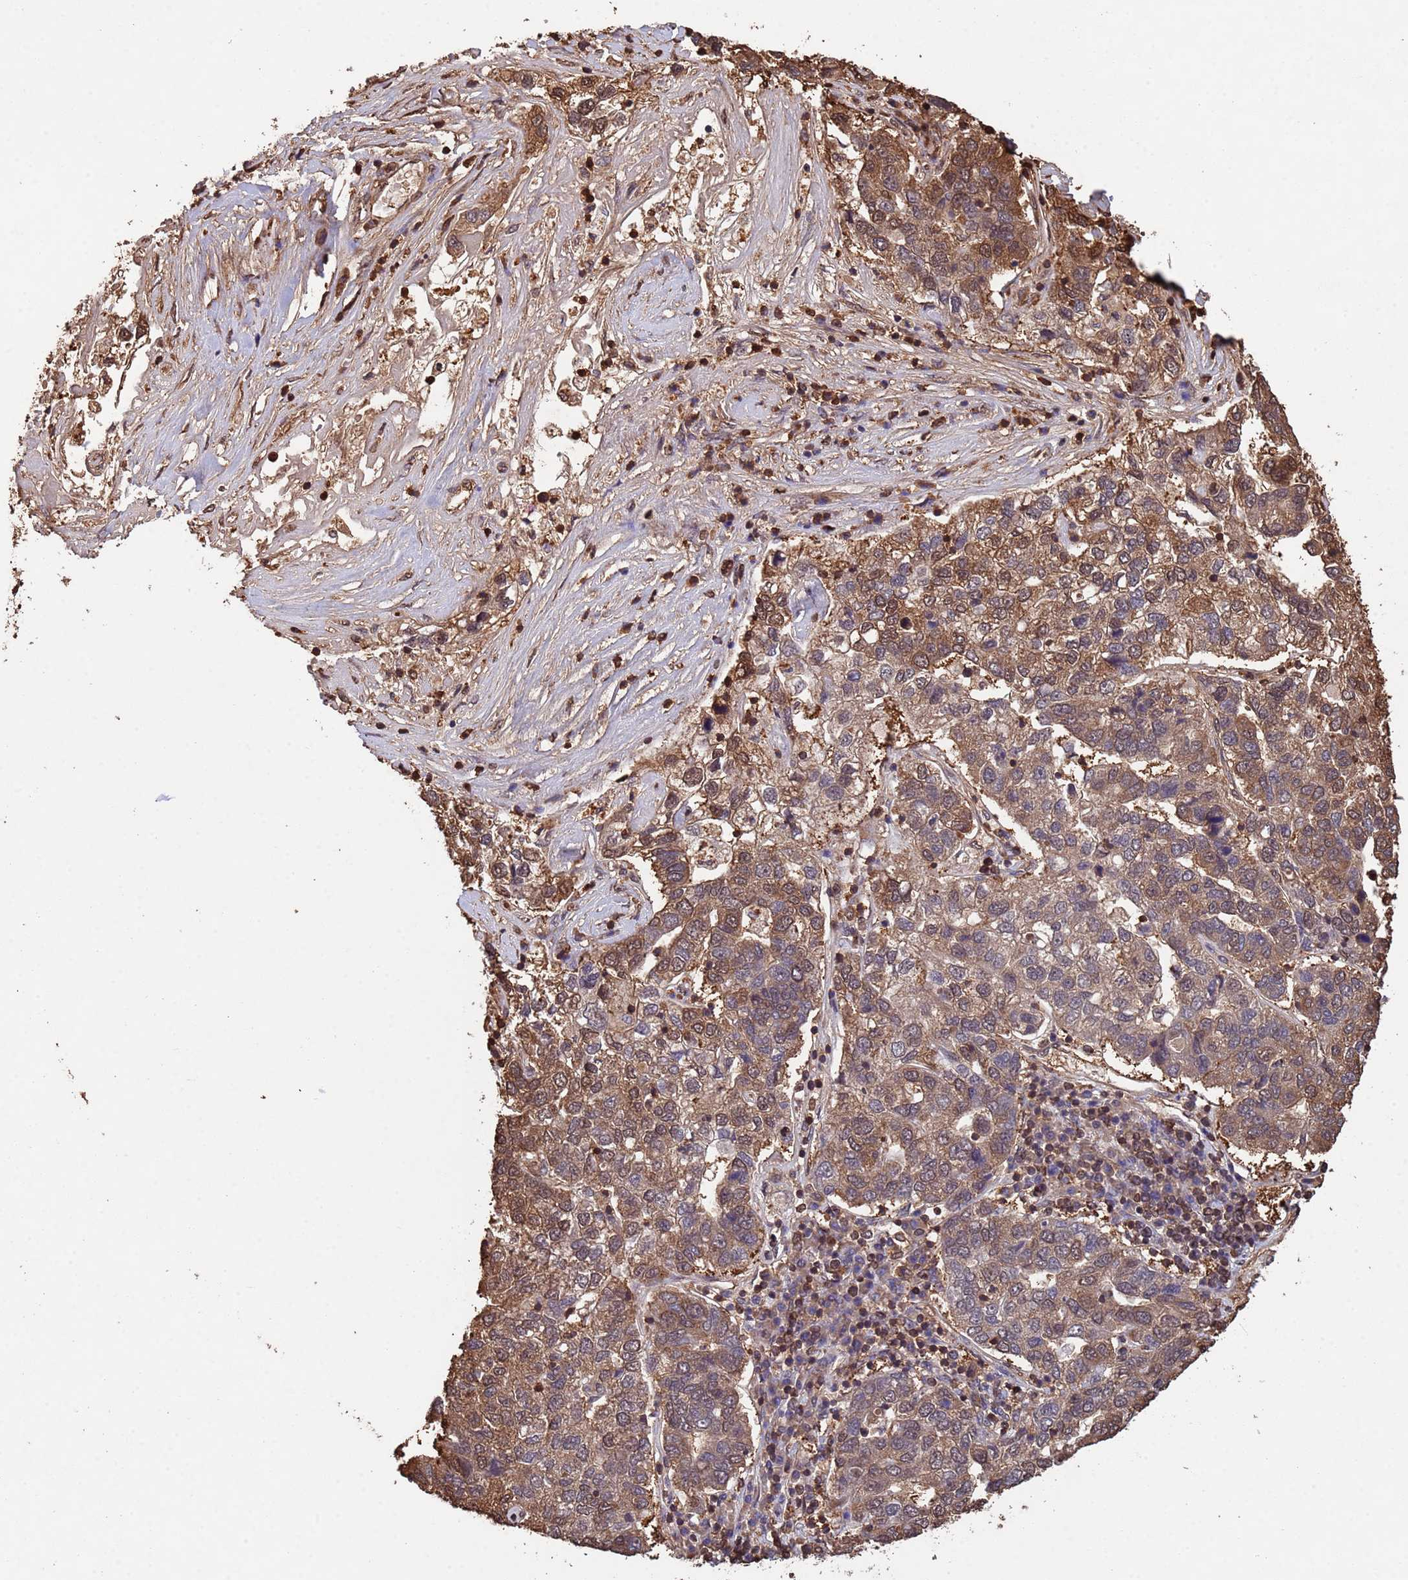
{"staining": {"intensity": "moderate", "quantity": "25%-75%", "location": "cytoplasmic/membranous,nuclear"}, "tissue": "pancreatic cancer", "cell_type": "Tumor cells", "image_type": "cancer", "snomed": [{"axis": "morphology", "description": "Adenocarcinoma, NOS"}, {"axis": "topography", "description": "Pancreas"}], "caption": "A photomicrograph of pancreatic cancer stained for a protein reveals moderate cytoplasmic/membranous and nuclear brown staining in tumor cells. The staining was performed using DAB (3,3'-diaminobenzidine) to visualize the protein expression in brown, while the nuclei were stained in blue with hematoxylin (Magnification: 20x).", "gene": "SUMO4", "patient": {"sex": "female", "age": 61}}